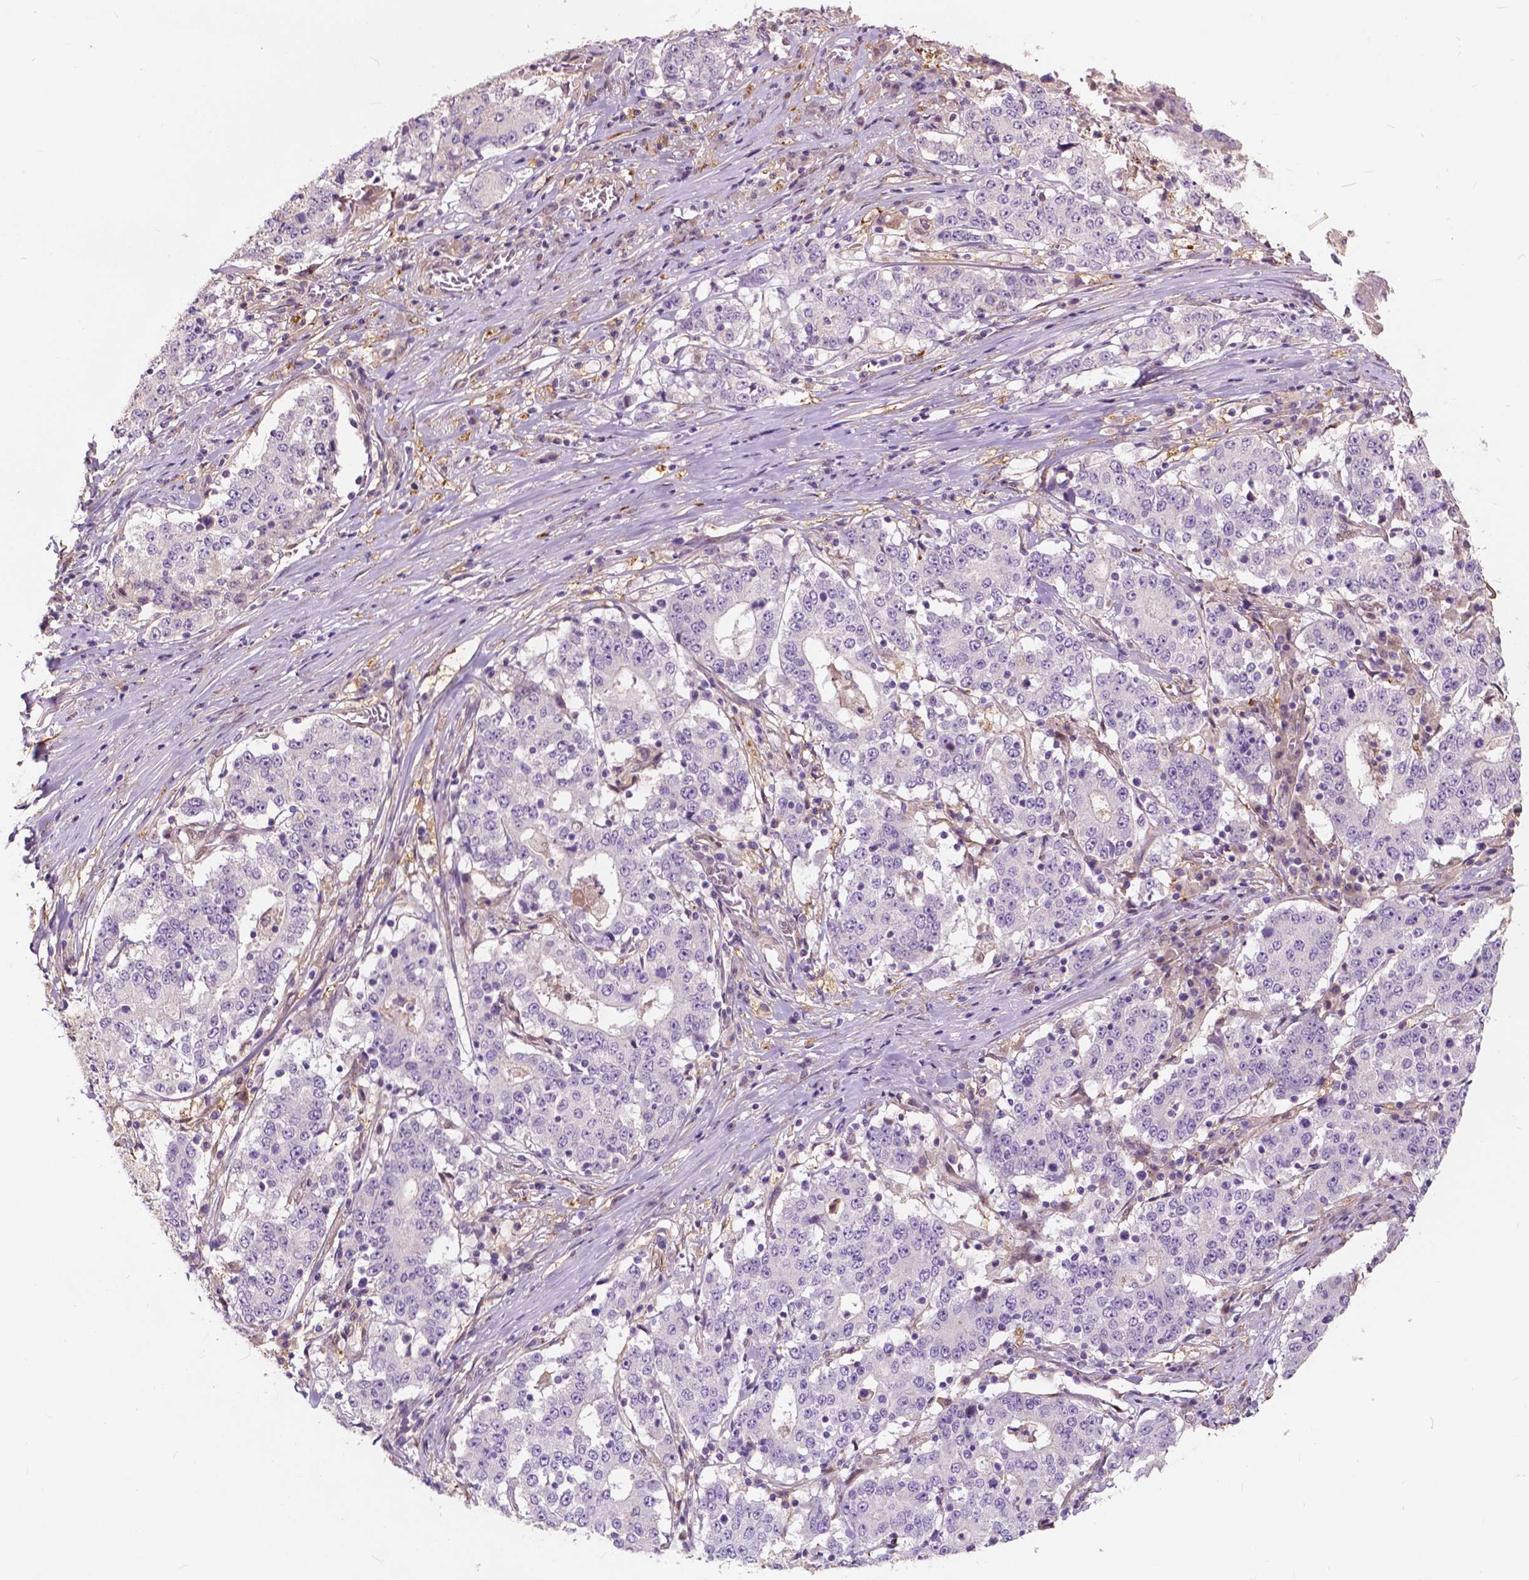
{"staining": {"intensity": "negative", "quantity": "none", "location": "none"}, "tissue": "stomach cancer", "cell_type": "Tumor cells", "image_type": "cancer", "snomed": [{"axis": "morphology", "description": "Adenocarcinoma, NOS"}, {"axis": "topography", "description": "Stomach"}], "caption": "Immunohistochemical staining of human stomach cancer (adenocarcinoma) displays no significant expression in tumor cells. (DAB IHC, high magnification).", "gene": "GPR37", "patient": {"sex": "male", "age": 59}}